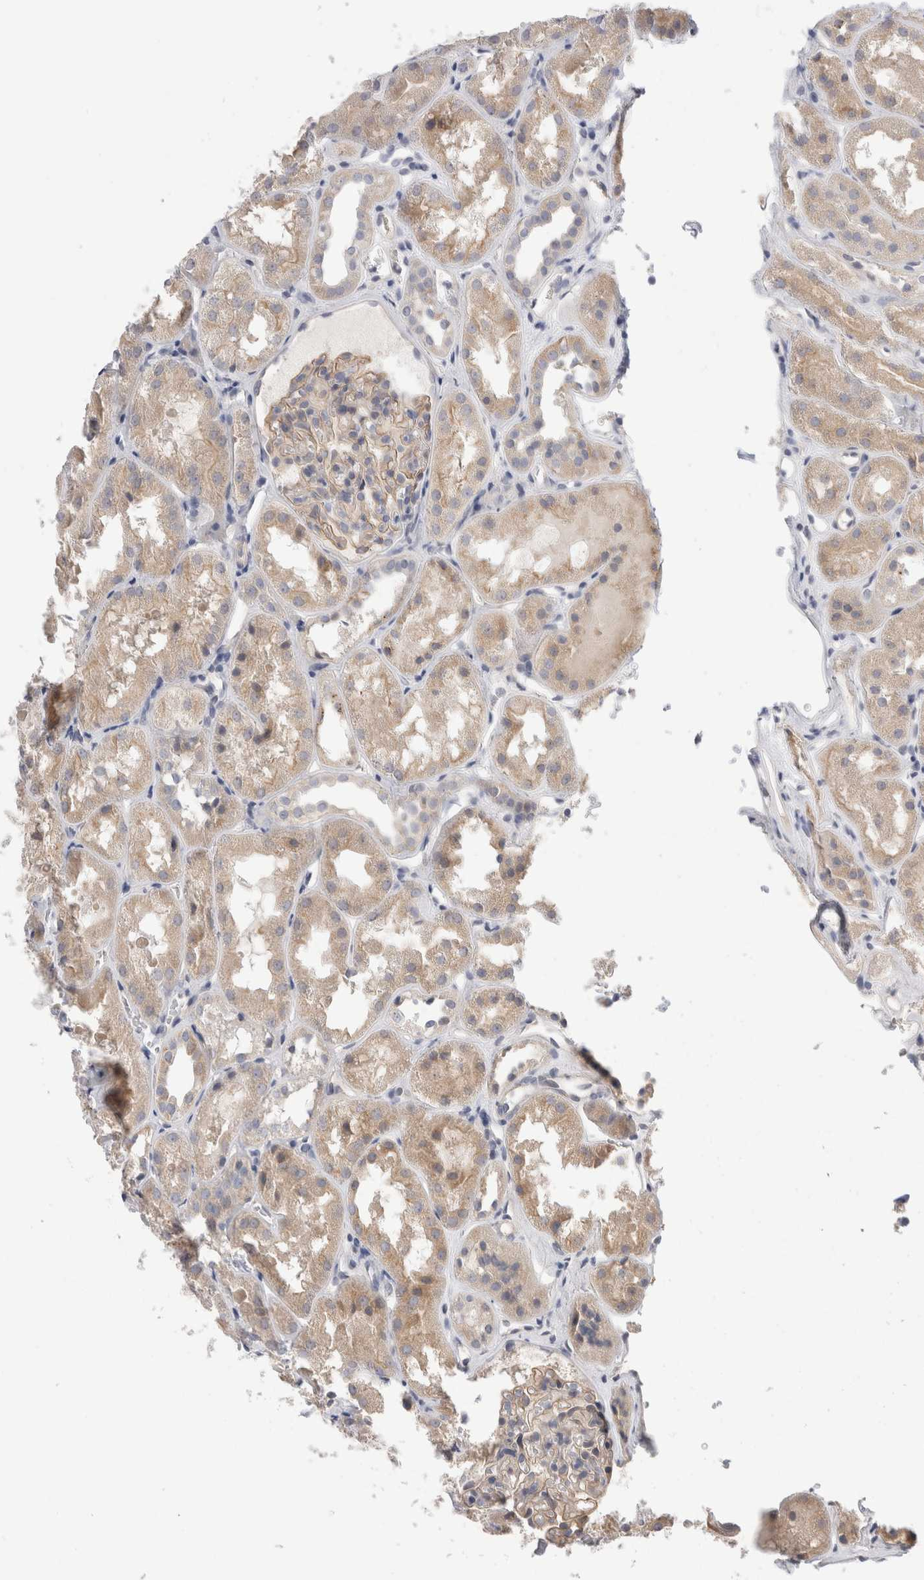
{"staining": {"intensity": "weak", "quantity": "<25%", "location": "cytoplasmic/membranous"}, "tissue": "kidney", "cell_type": "Cells in glomeruli", "image_type": "normal", "snomed": [{"axis": "morphology", "description": "Normal tissue, NOS"}, {"axis": "topography", "description": "Kidney"}], "caption": "The image displays no significant positivity in cells in glomeruli of kidney. (Stains: DAB (3,3'-diaminobenzidine) immunohistochemistry (IHC) with hematoxylin counter stain, Microscopy: brightfield microscopy at high magnification).", "gene": "SYTL5", "patient": {"sex": "male", "age": 16}}